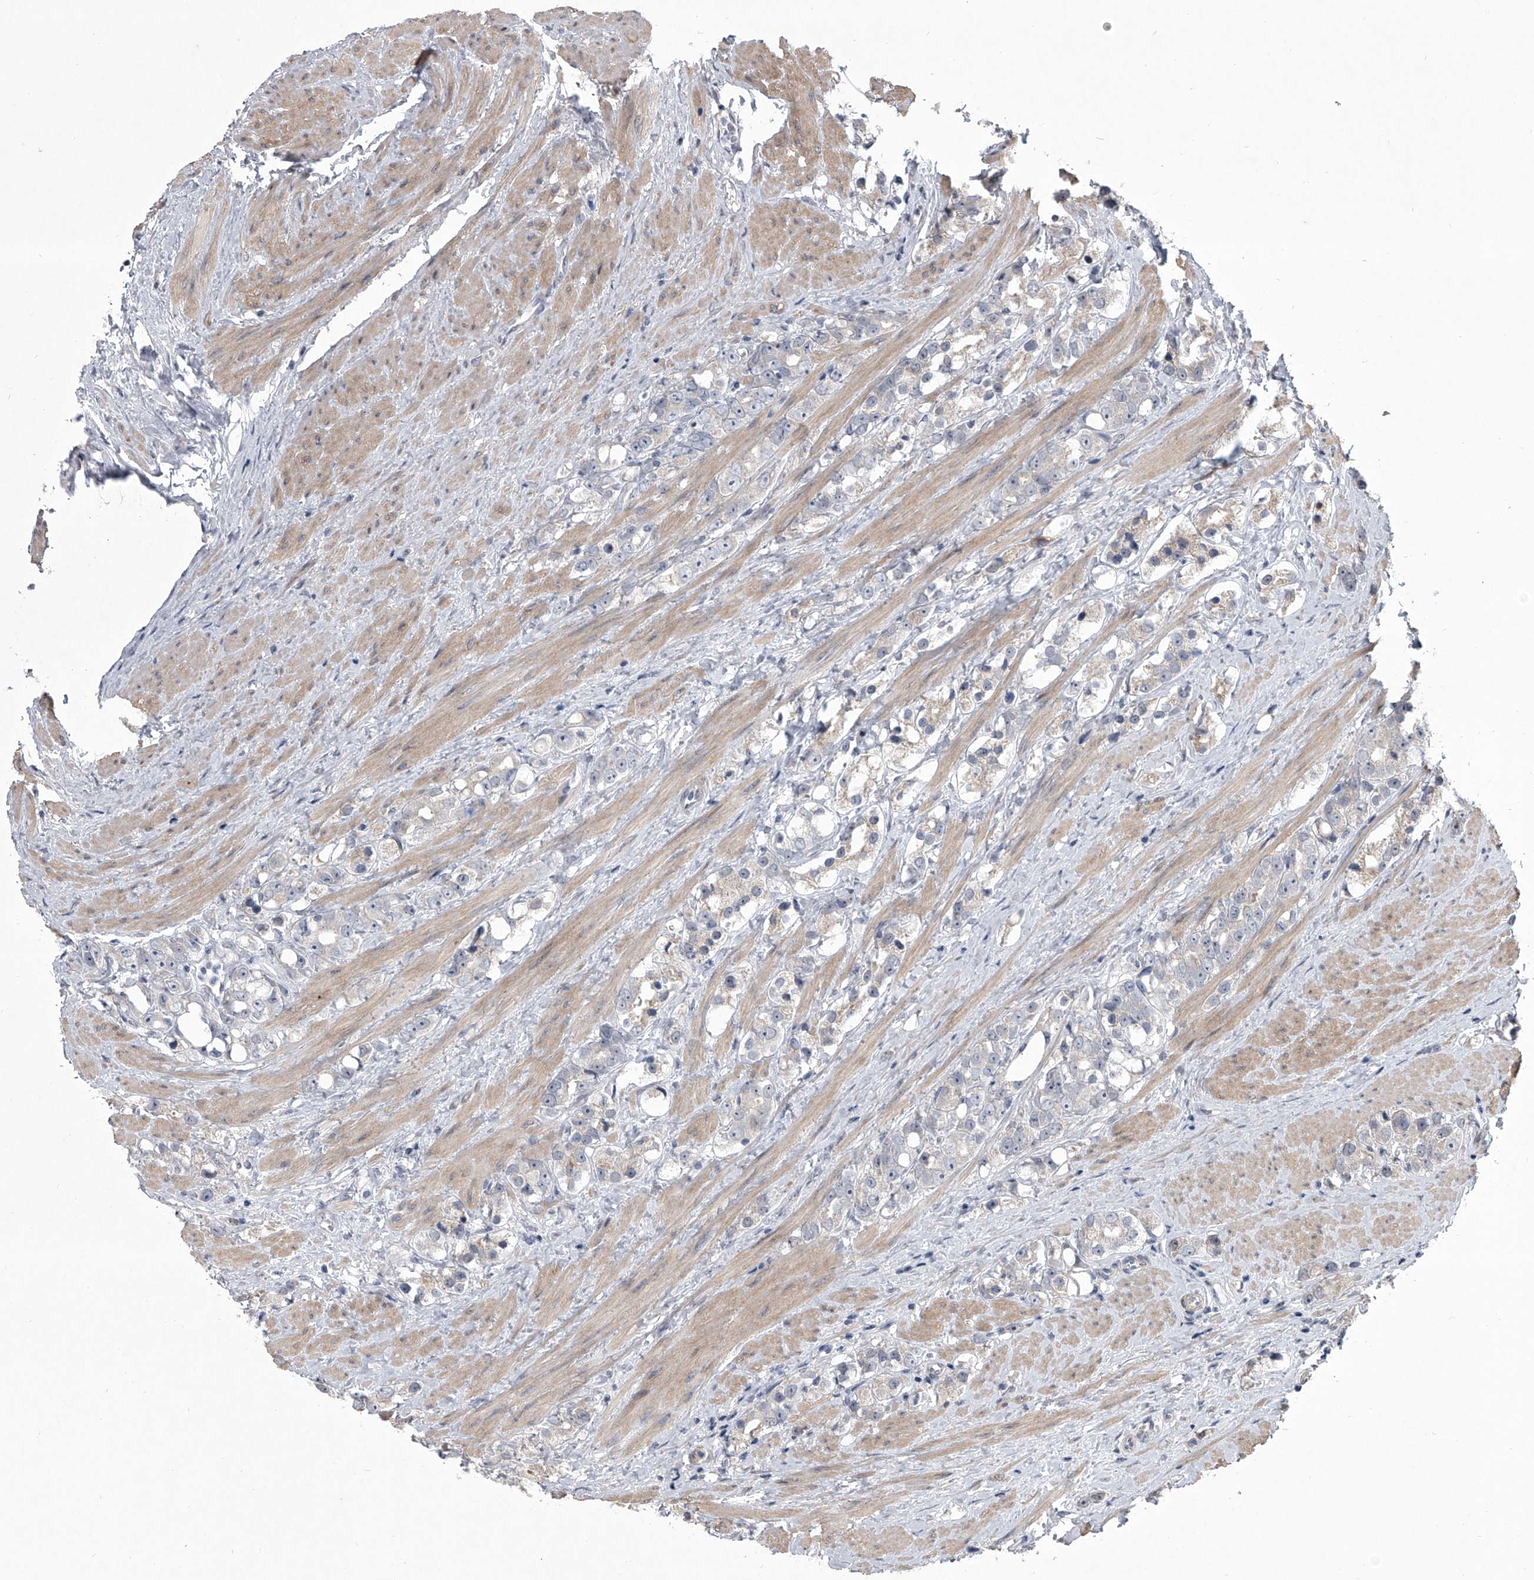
{"staining": {"intensity": "negative", "quantity": "none", "location": "none"}, "tissue": "prostate cancer", "cell_type": "Tumor cells", "image_type": "cancer", "snomed": [{"axis": "morphology", "description": "Adenocarcinoma, NOS"}, {"axis": "topography", "description": "Prostate"}], "caption": "The IHC photomicrograph has no significant staining in tumor cells of adenocarcinoma (prostate) tissue.", "gene": "HEATR6", "patient": {"sex": "male", "age": 79}}